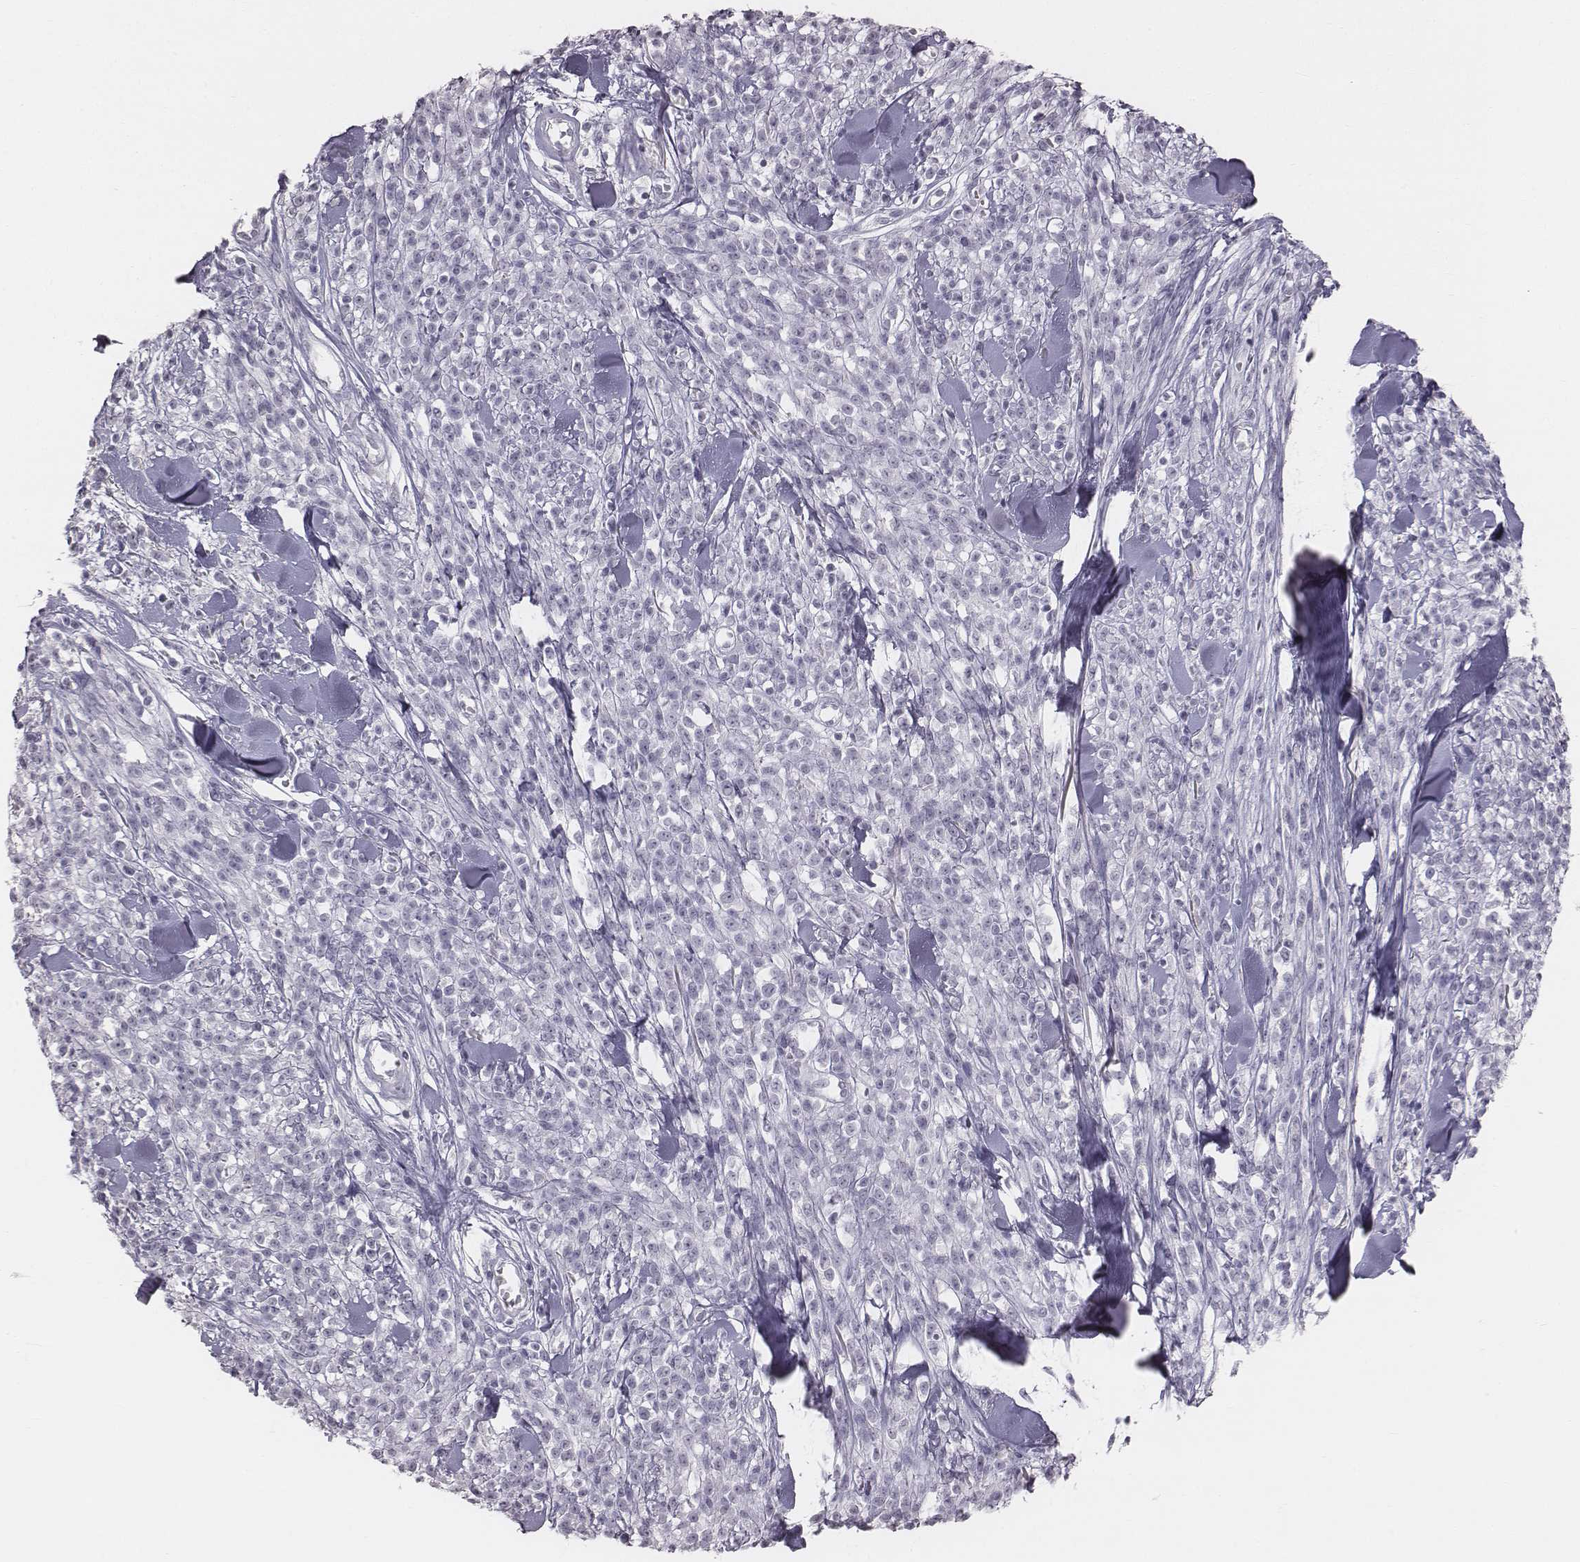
{"staining": {"intensity": "negative", "quantity": "none", "location": "none"}, "tissue": "melanoma", "cell_type": "Tumor cells", "image_type": "cancer", "snomed": [{"axis": "morphology", "description": "Malignant melanoma, NOS"}, {"axis": "topography", "description": "Skin"}, {"axis": "topography", "description": "Skin of trunk"}], "caption": "Melanoma was stained to show a protein in brown. There is no significant expression in tumor cells.", "gene": "C6orf58", "patient": {"sex": "male", "age": 74}}